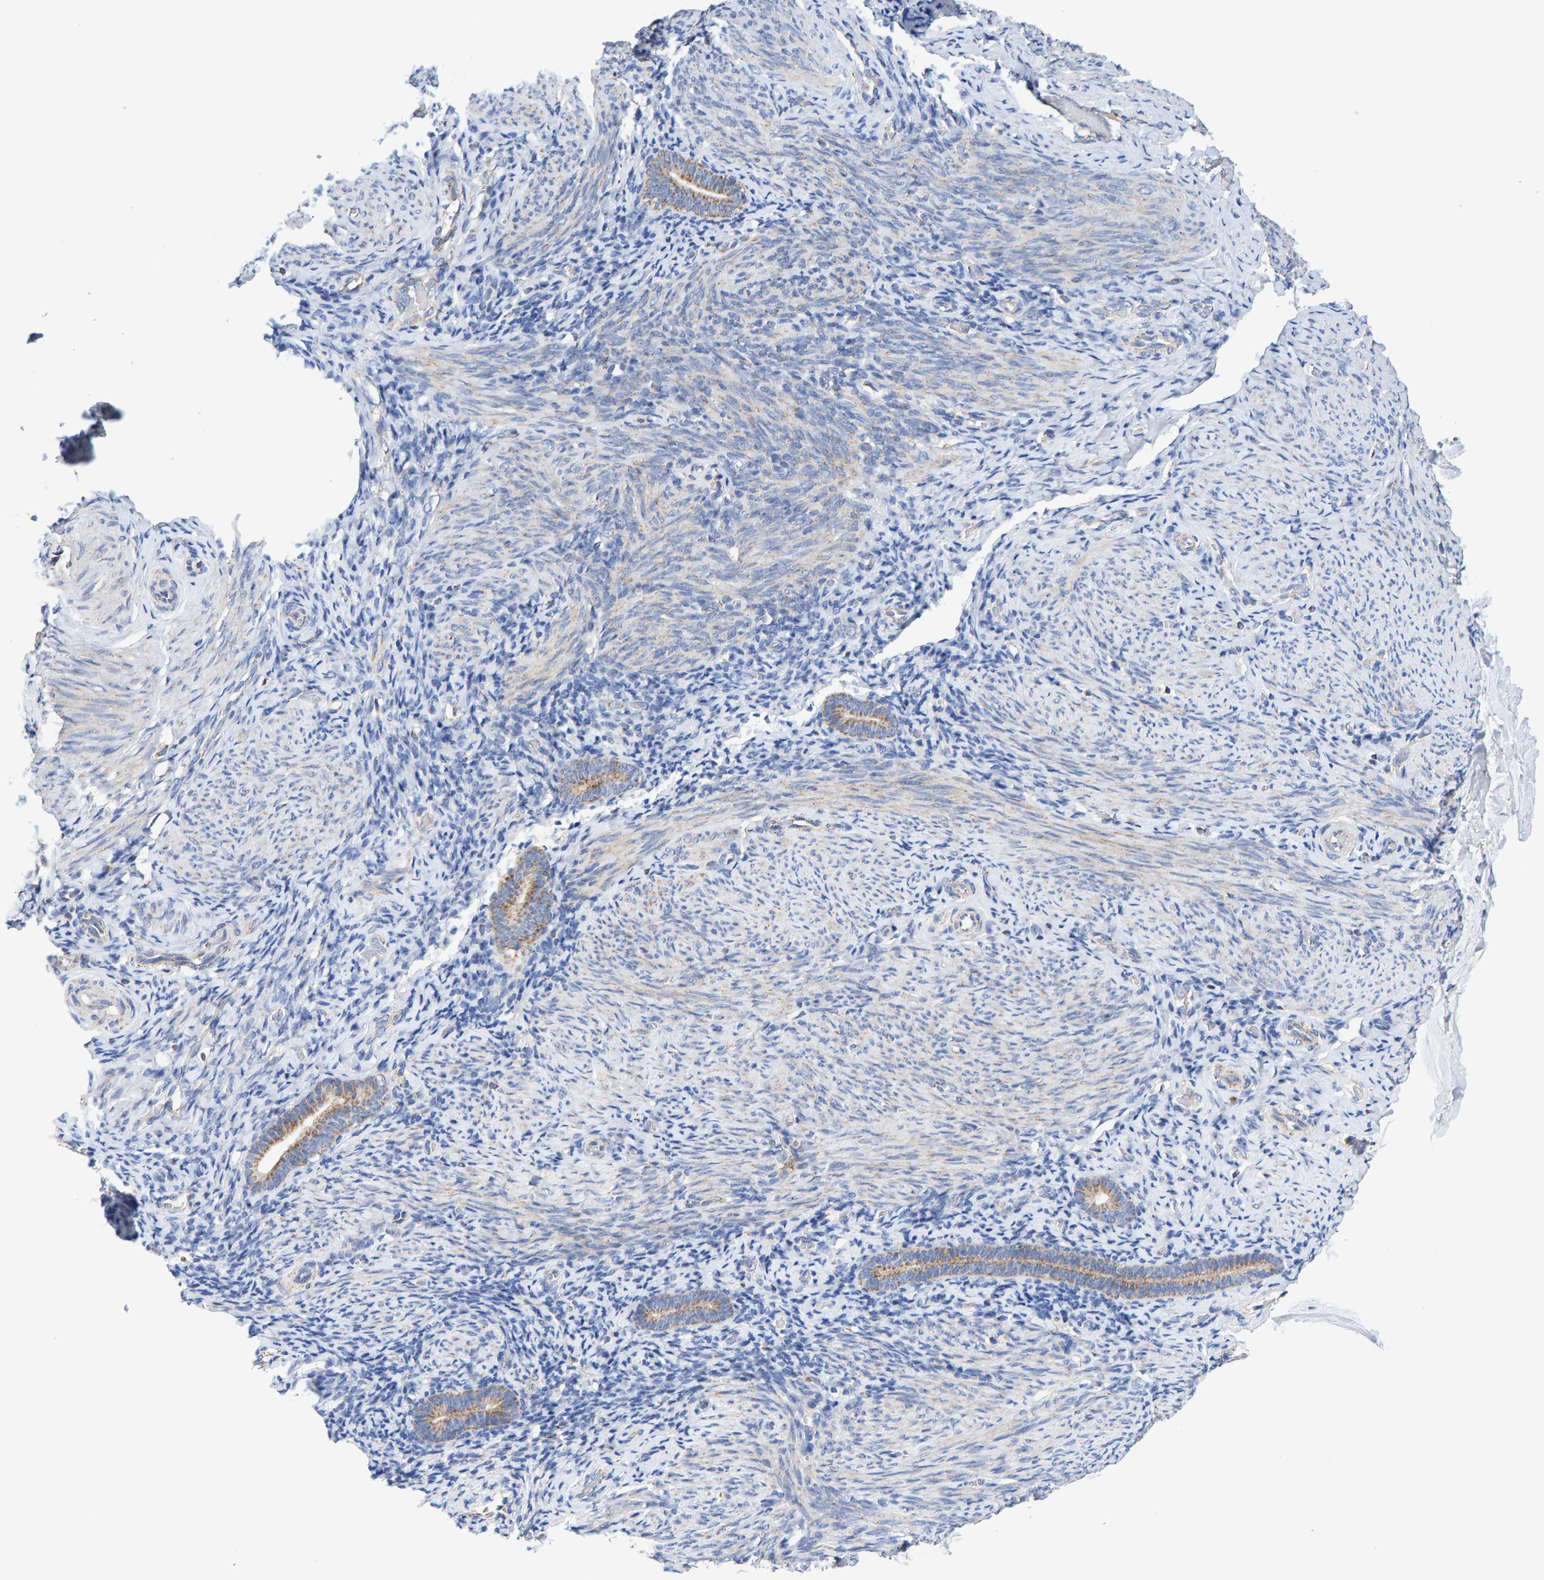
{"staining": {"intensity": "negative", "quantity": "none", "location": "none"}, "tissue": "endometrium", "cell_type": "Cells in endometrial stroma", "image_type": "normal", "snomed": [{"axis": "morphology", "description": "Normal tissue, NOS"}, {"axis": "topography", "description": "Endometrium"}], "caption": "The immunohistochemistry (IHC) image has no significant staining in cells in endometrial stroma of endometrium. (DAB IHC, high magnification).", "gene": "EFR3A", "patient": {"sex": "female", "age": 51}}